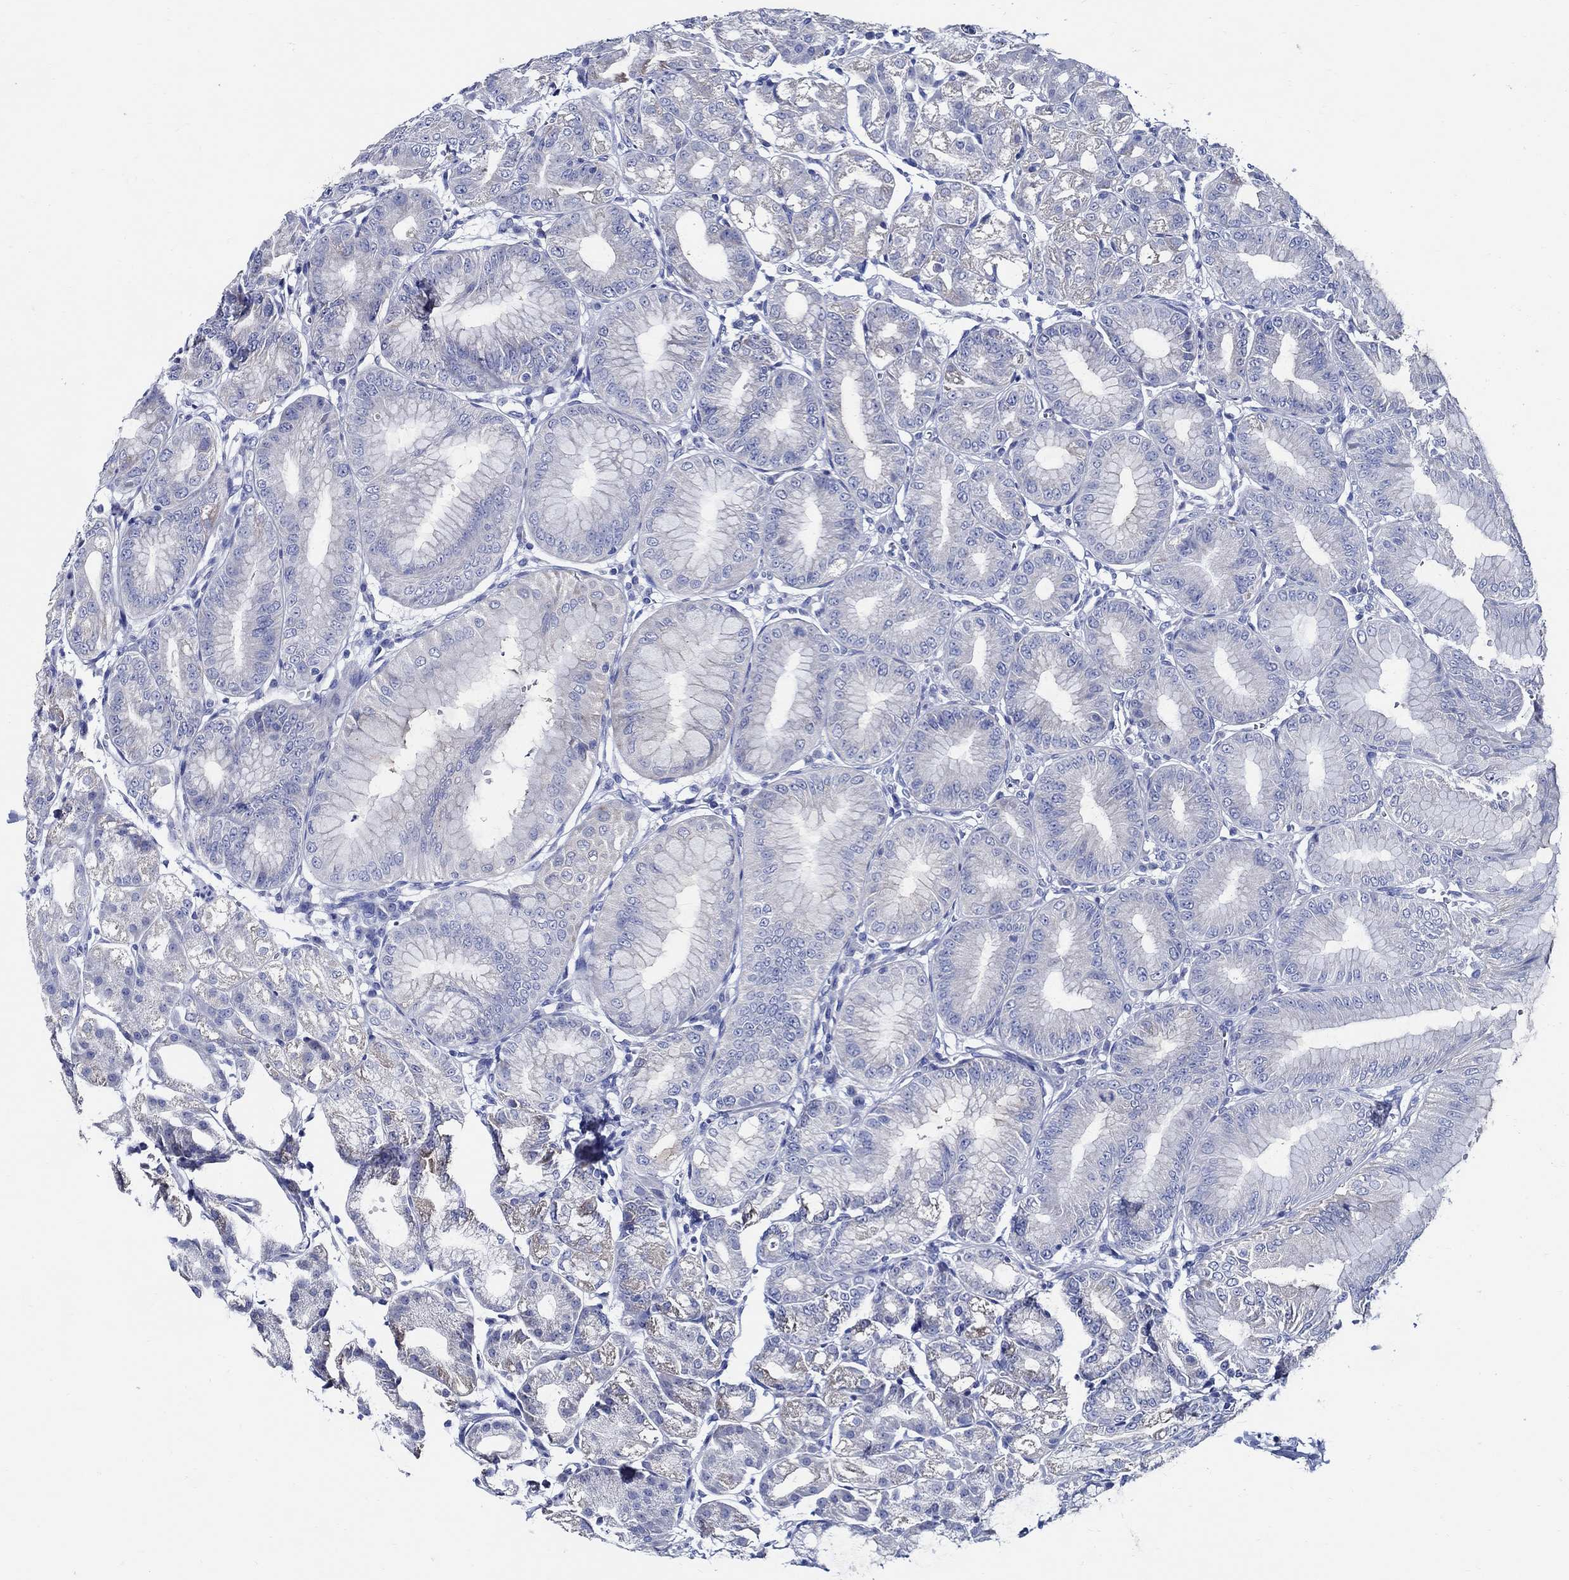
{"staining": {"intensity": "weak", "quantity": "<25%", "location": "cytoplasmic/membranous"}, "tissue": "stomach", "cell_type": "Glandular cells", "image_type": "normal", "snomed": [{"axis": "morphology", "description": "Normal tissue, NOS"}, {"axis": "topography", "description": "Stomach"}], "caption": "Glandular cells are negative for protein expression in unremarkable human stomach. (Brightfield microscopy of DAB (3,3'-diaminobenzidine) IHC at high magnification).", "gene": "SKOR1", "patient": {"sex": "male", "age": 71}}